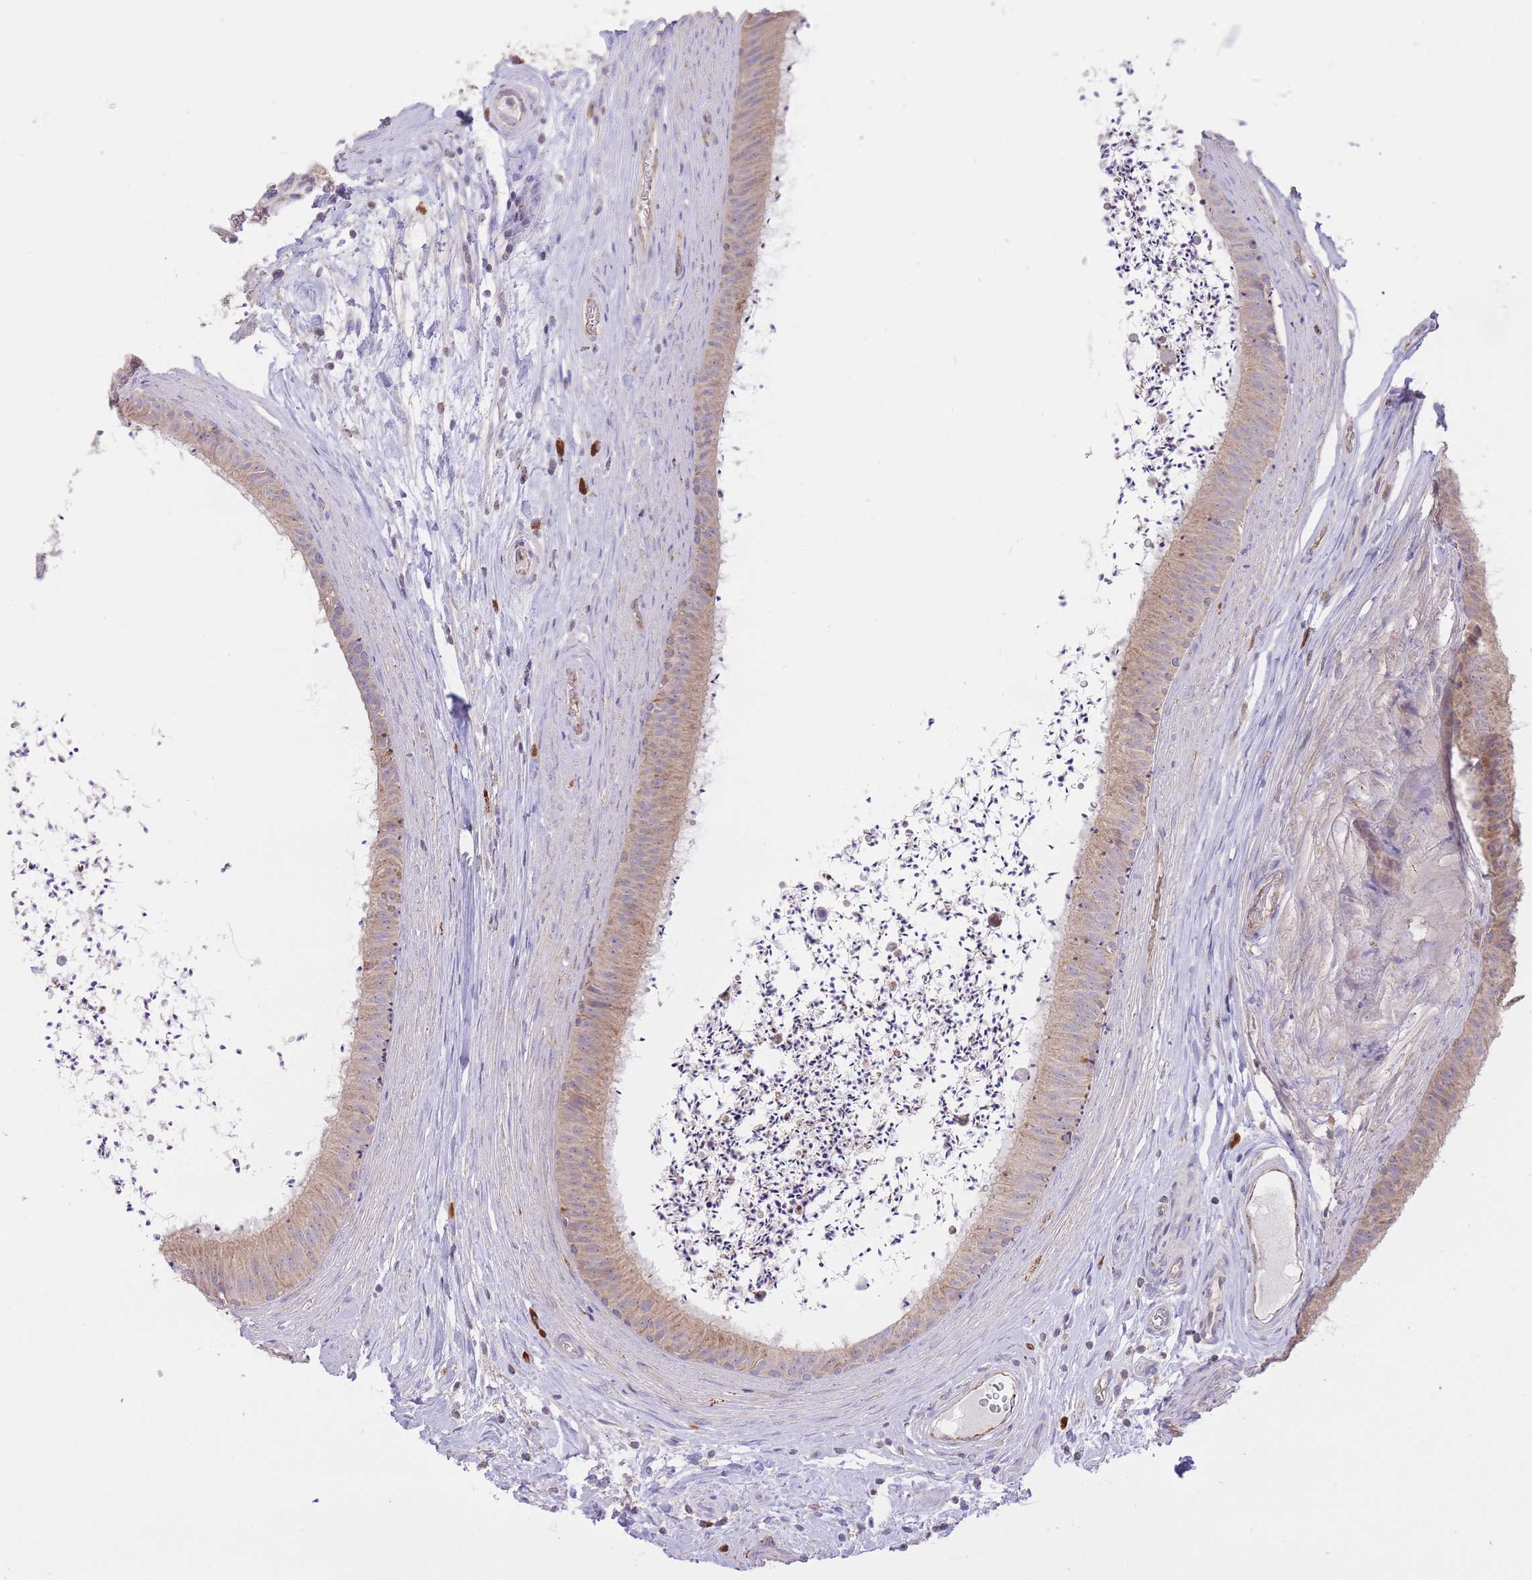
{"staining": {"intensity": "weak", "quantity": ">75%", "location": "cytoplasmic/membranous"}, "tissue": "epididymis", "cell_type": "Glandular cells", "image_type": "normal", "snomed": [{"axis": "morphology", "description": "Normal tissue, NOS"}, {"axis": "topography", "description": "Testis"}, {"axis": "topography", "description": "Epididymis"}], "caption": "Glandular cells reveal weak cytoplasmic/membranous expression in approximately >75% of cells in benign epididymis.", "gene": "PREP", "patient": {"sex": "male", "age": 41}}